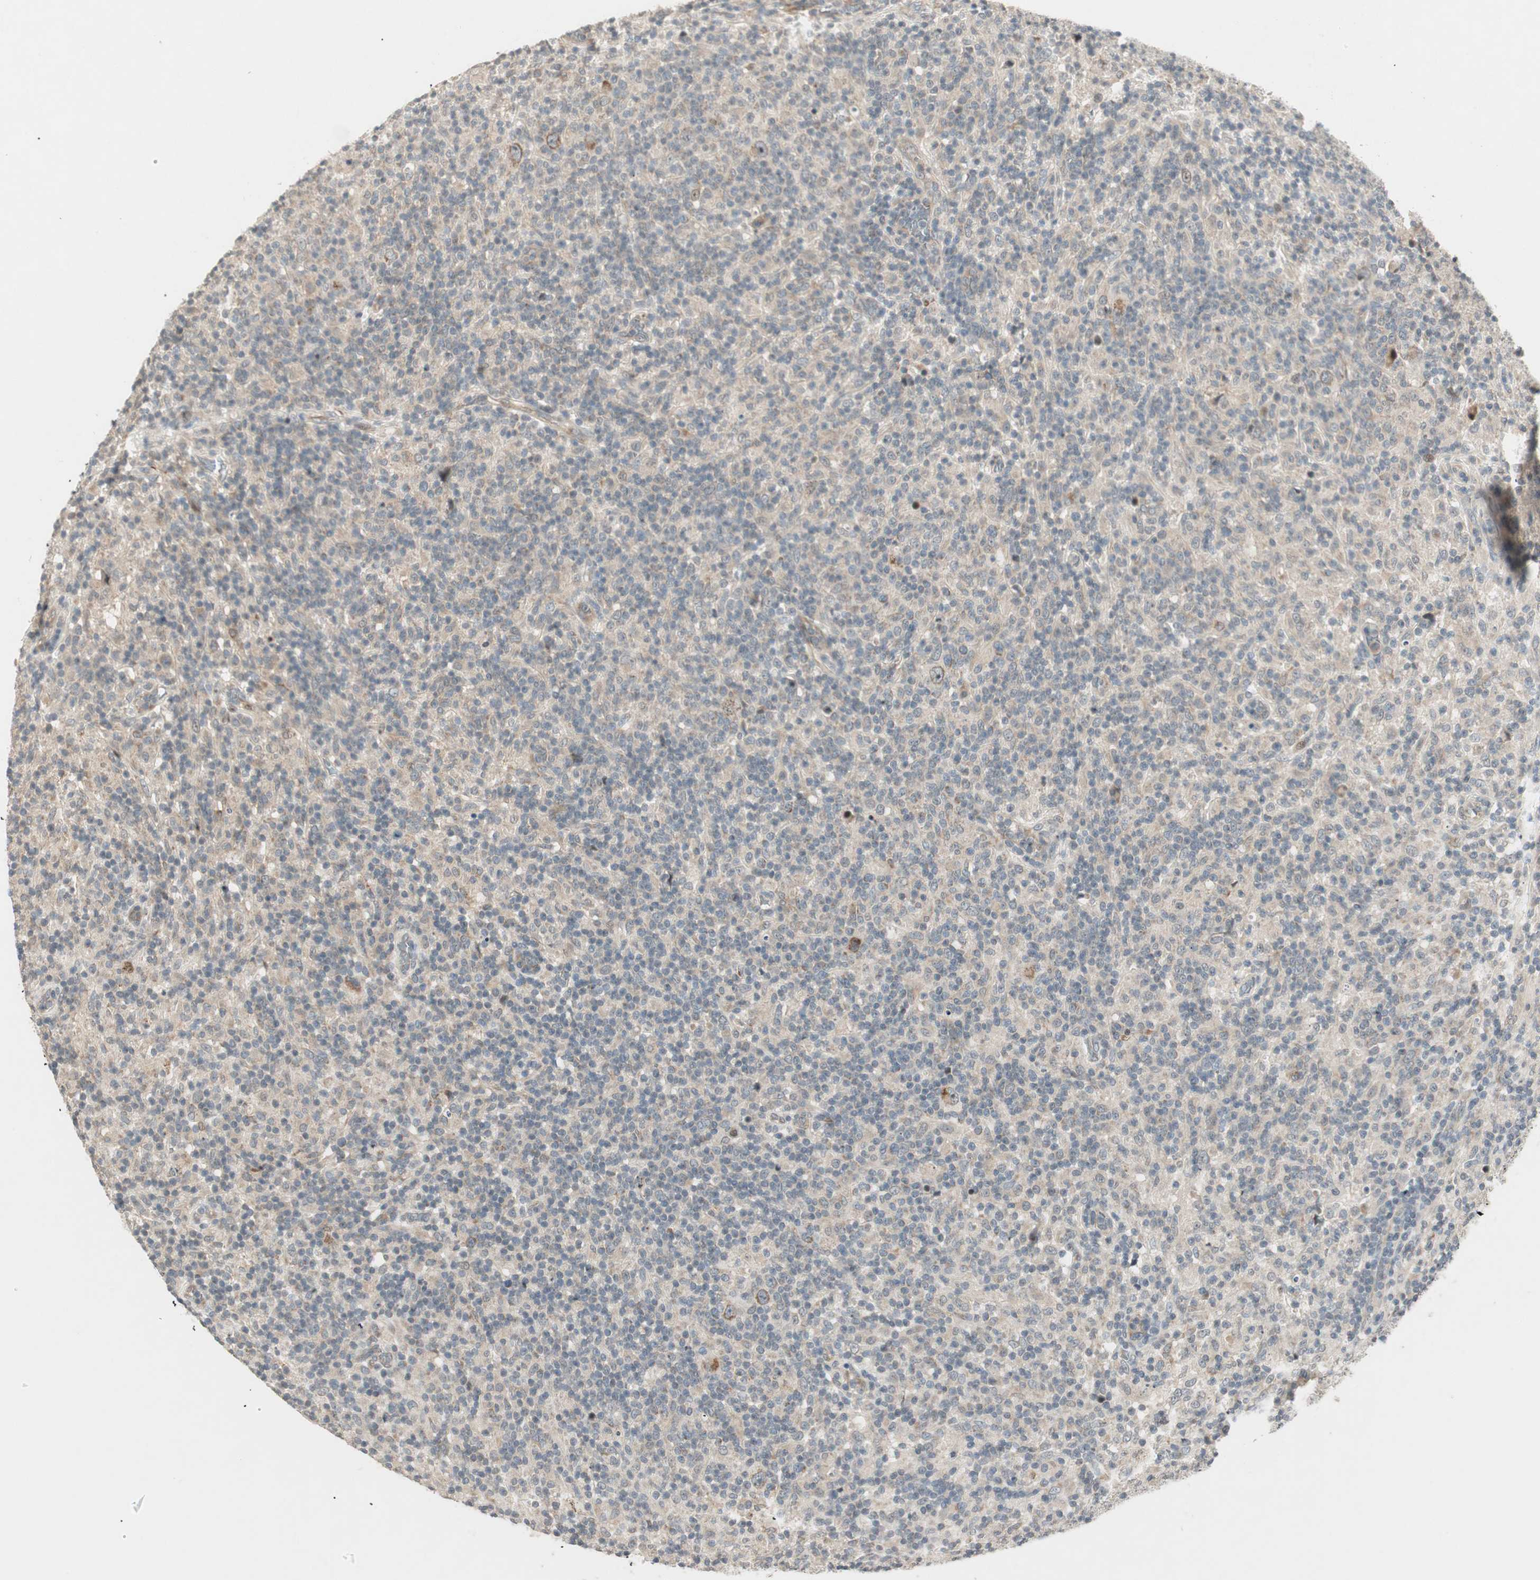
{"staining": {"intensity": "weak", "quantity": "25%-75%", "location": "cytoplasmic/membranous"}, "tissue": "lymphoma", "cell_type": "Tumor cells", "image_type": "cancer", "snomed": [{"axis": "morphology", "description": "Hodgkin's disease, NOS"}, {"axis": "topography", "description": "Lymph node"}], "caption": "Tumor cells show weak cytoplasmic/membranous expression in approximately 25%-75% of cells in lymphoma.", "gene": "ACSL5", "patient": {"sex": "male", "age": 70}}